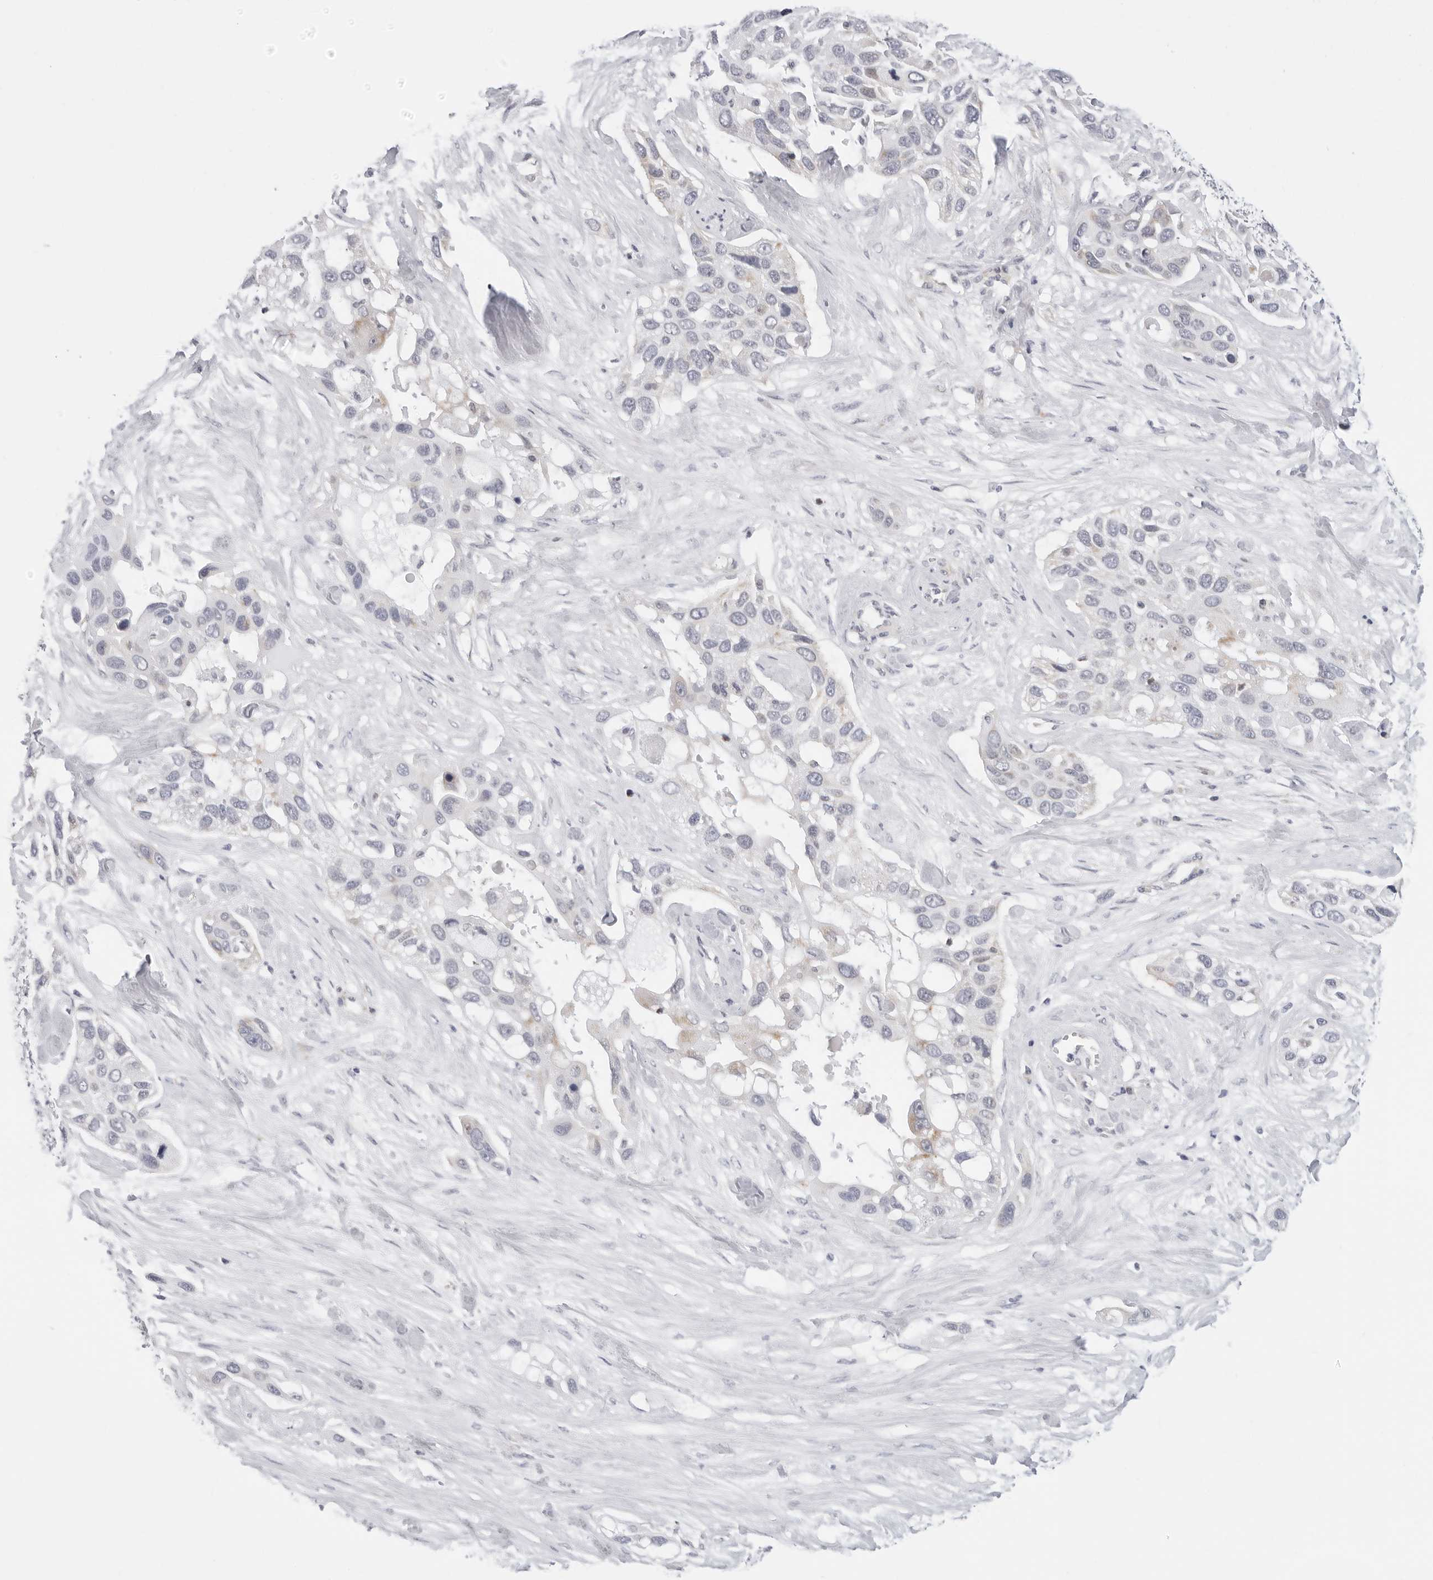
{"staining": {"intensity": "moderate", "quantity": "<25%", "location": "cytoplasmic/membranous"}, "tissue": "pancreatic cancer", "cell_type": "Tumor cells", "image_type": "cancer", "snomed": [{"axis": "morphology", "description": "Adenocarcinoma, NOS"}, {"axis": "topography", "description": "Pancreas"}], "caption": "Protein expression analysis of human pancreatic cancer (adenocarcinoma) reveals moderate cytoplasmic/membranous staining in approximately <25% of tumor cells.", "gene": "CIART", "patient": {"sex": "female", "age": 60}}